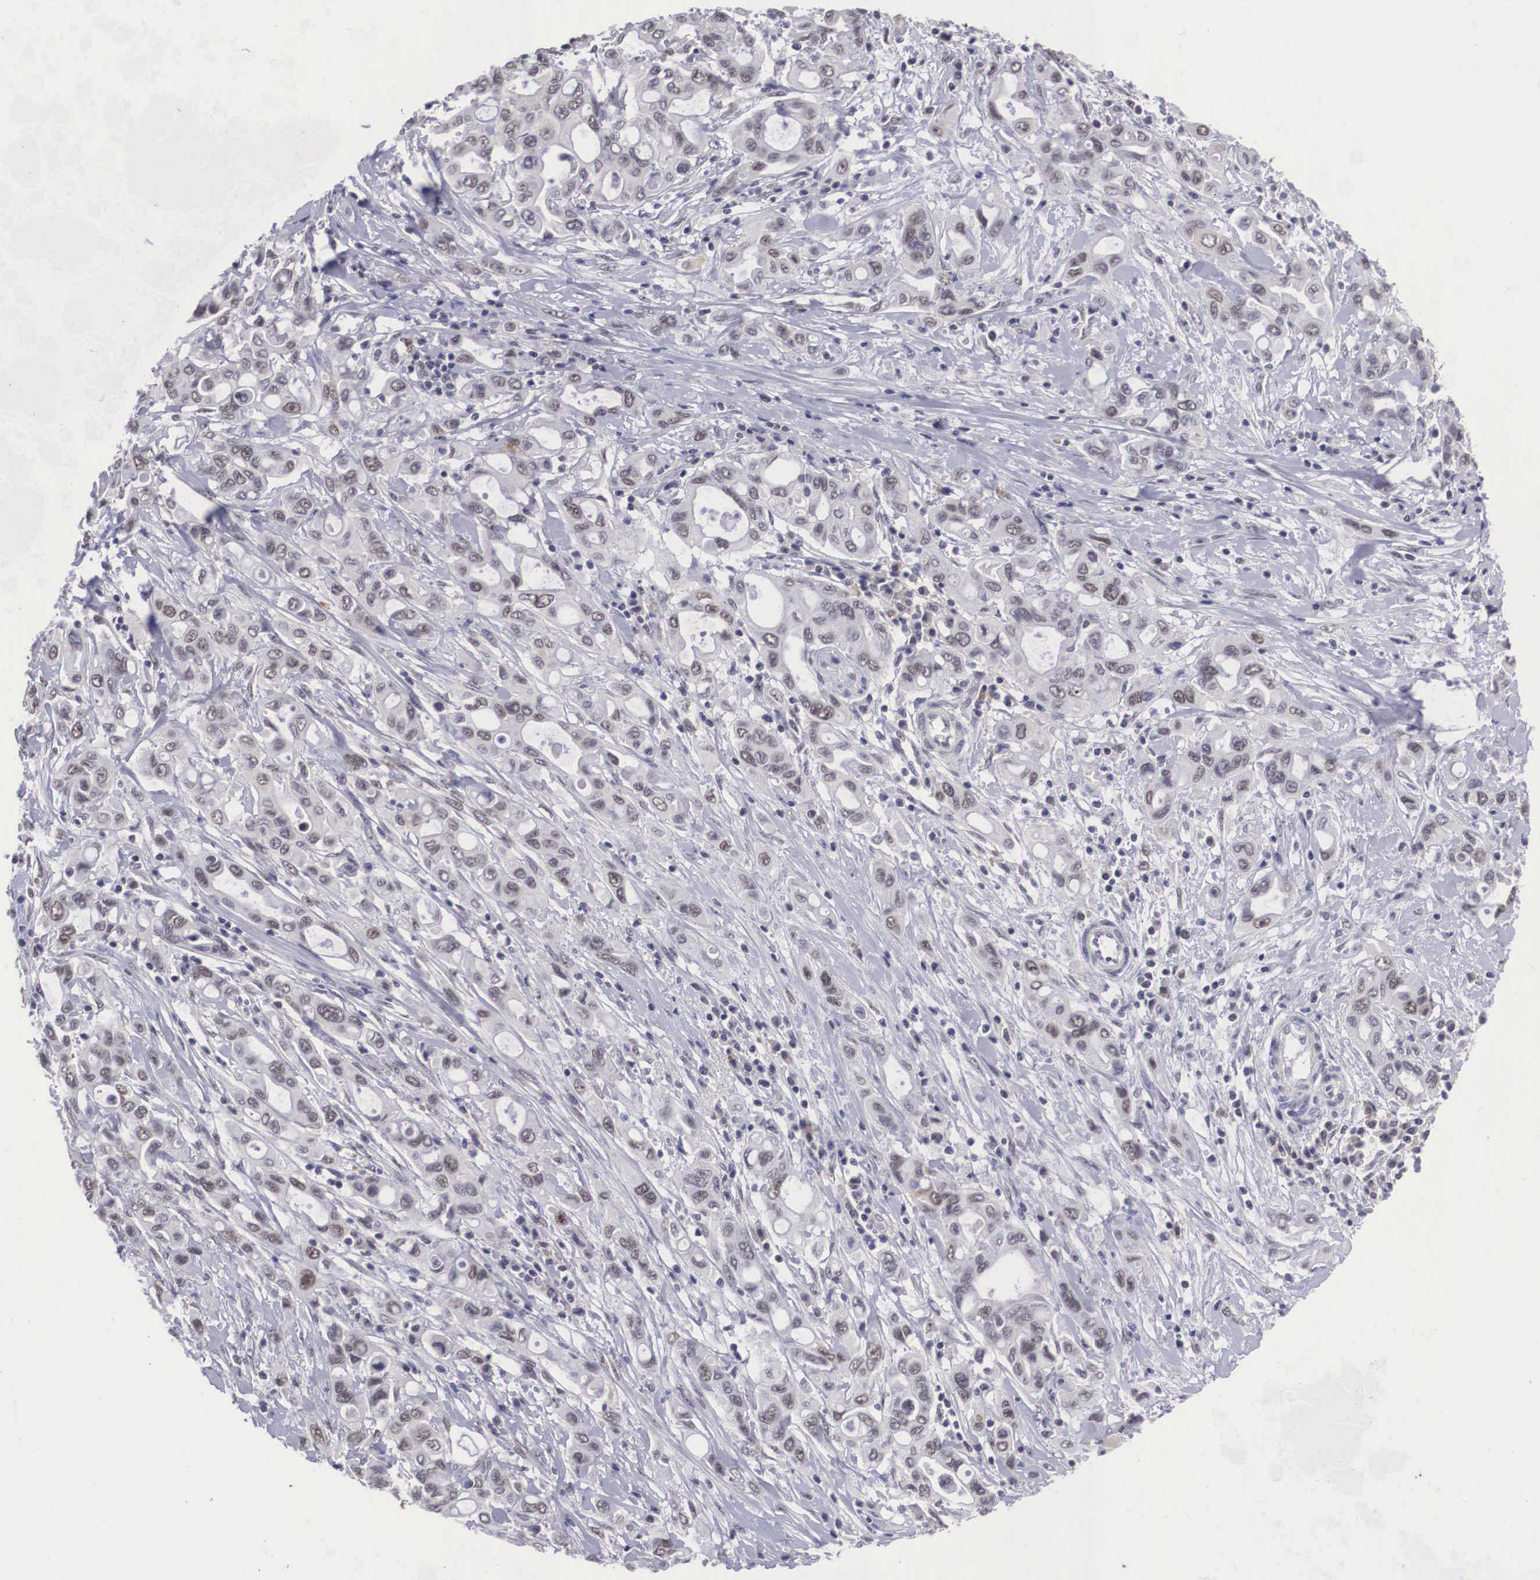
{"staining": {"intensity": "negative", "quantity": "none", "location": "none"}, "tissue": "pancreatic cancer", "cell_type": "Tumor cells", "image_type": "cancer", "snomed": [{"axis": "morphology", "description": "Adenocarcinoma, NOS"}, {"axis": "topography", "description": "Pancreas"}], "caption": "A high-resolution micrograph shows IHC staining of pancreatic cancer (adenocarcinoma), which displays no significant staining in tumor cells.", "gene": "ZNF275", "patient": {"sex": "female", "age": 57}}